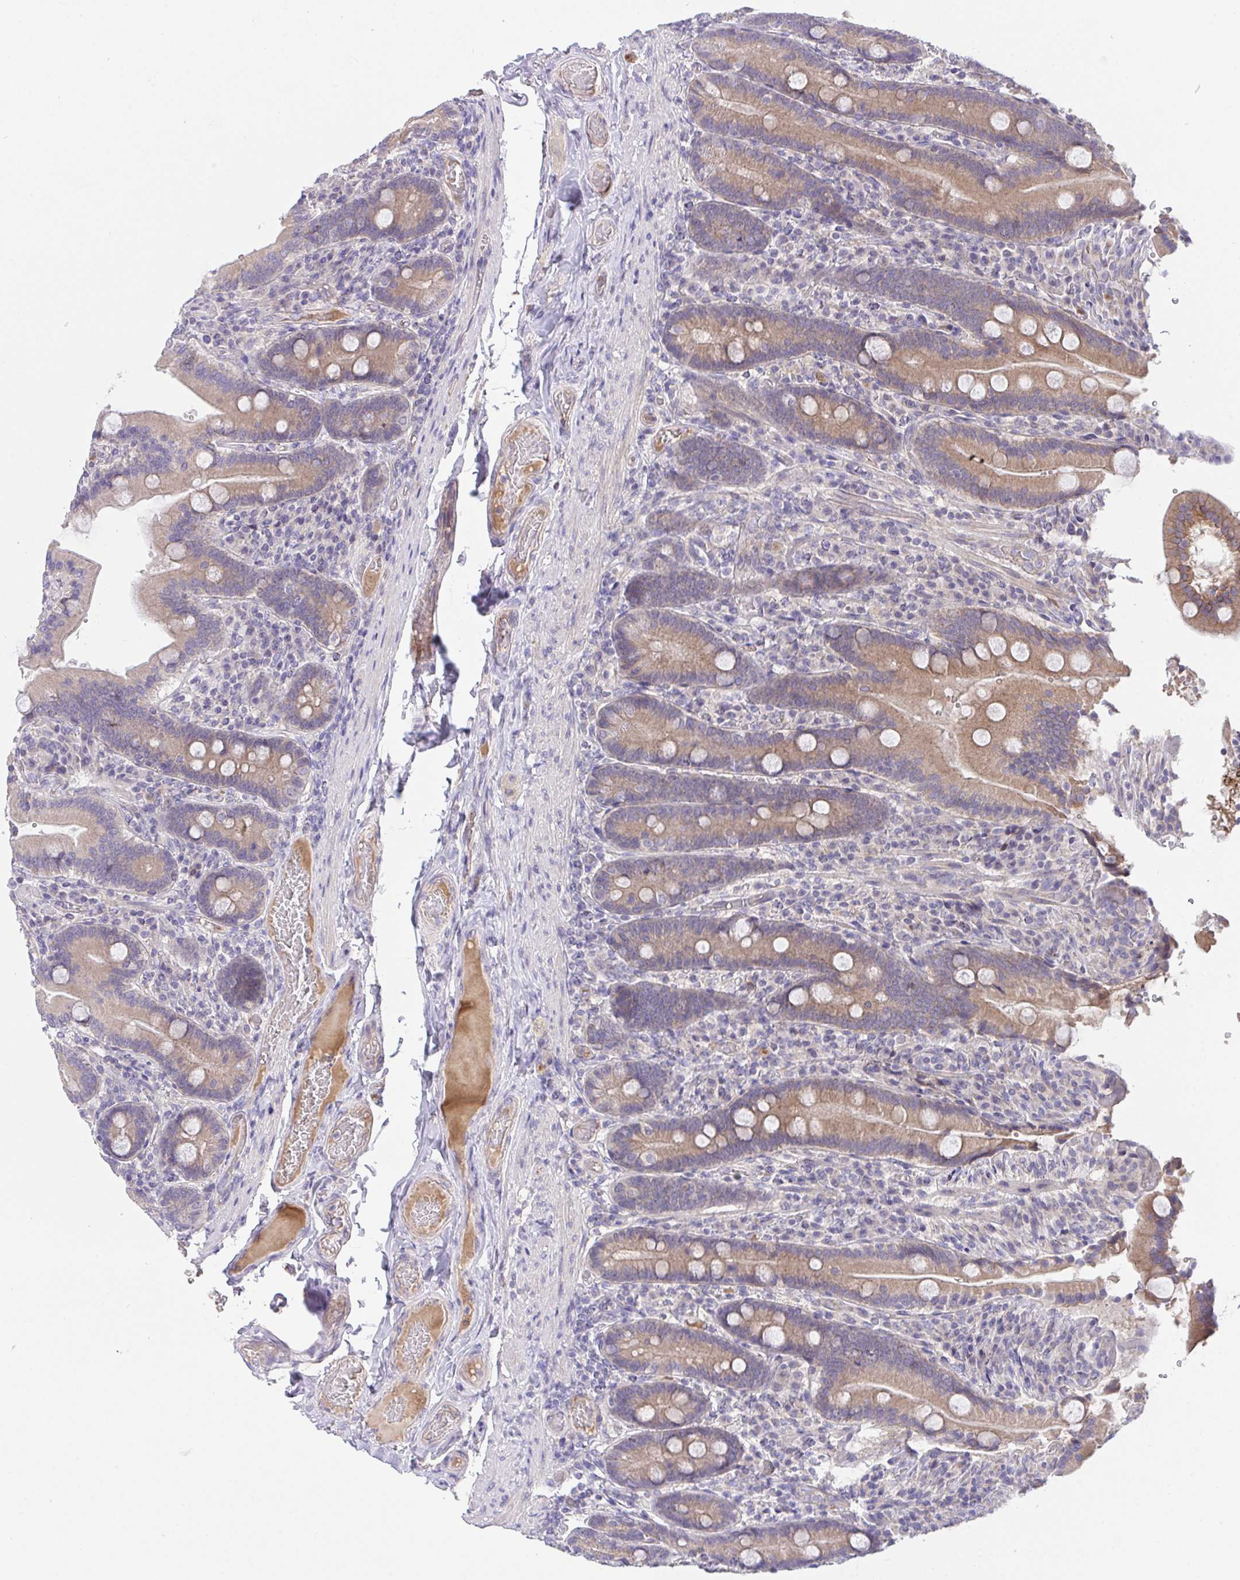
{"staining": {"intensity": "moderate", "quantity": ">75%", "location": "cytoplasmic/membranous"}, "tissue": "duodenum", "cell_type": "Glandular cells", "image_type": "normal", "snomed": [{"axis": "morphology", "description": "Normal tissue, NOS"}, {"axis": "topography", "description": "Duodenum"}], "caption": "This photomicrograph shows benign duodenum stained with IHC to label a protein in brown. The cytoplasmic/membranous of glandular cells show moderate positivity for the protein. Nuclei are counter-stained blue.", "gene": "ZNF581", "patient": {"sex": "female", "age": 62}}